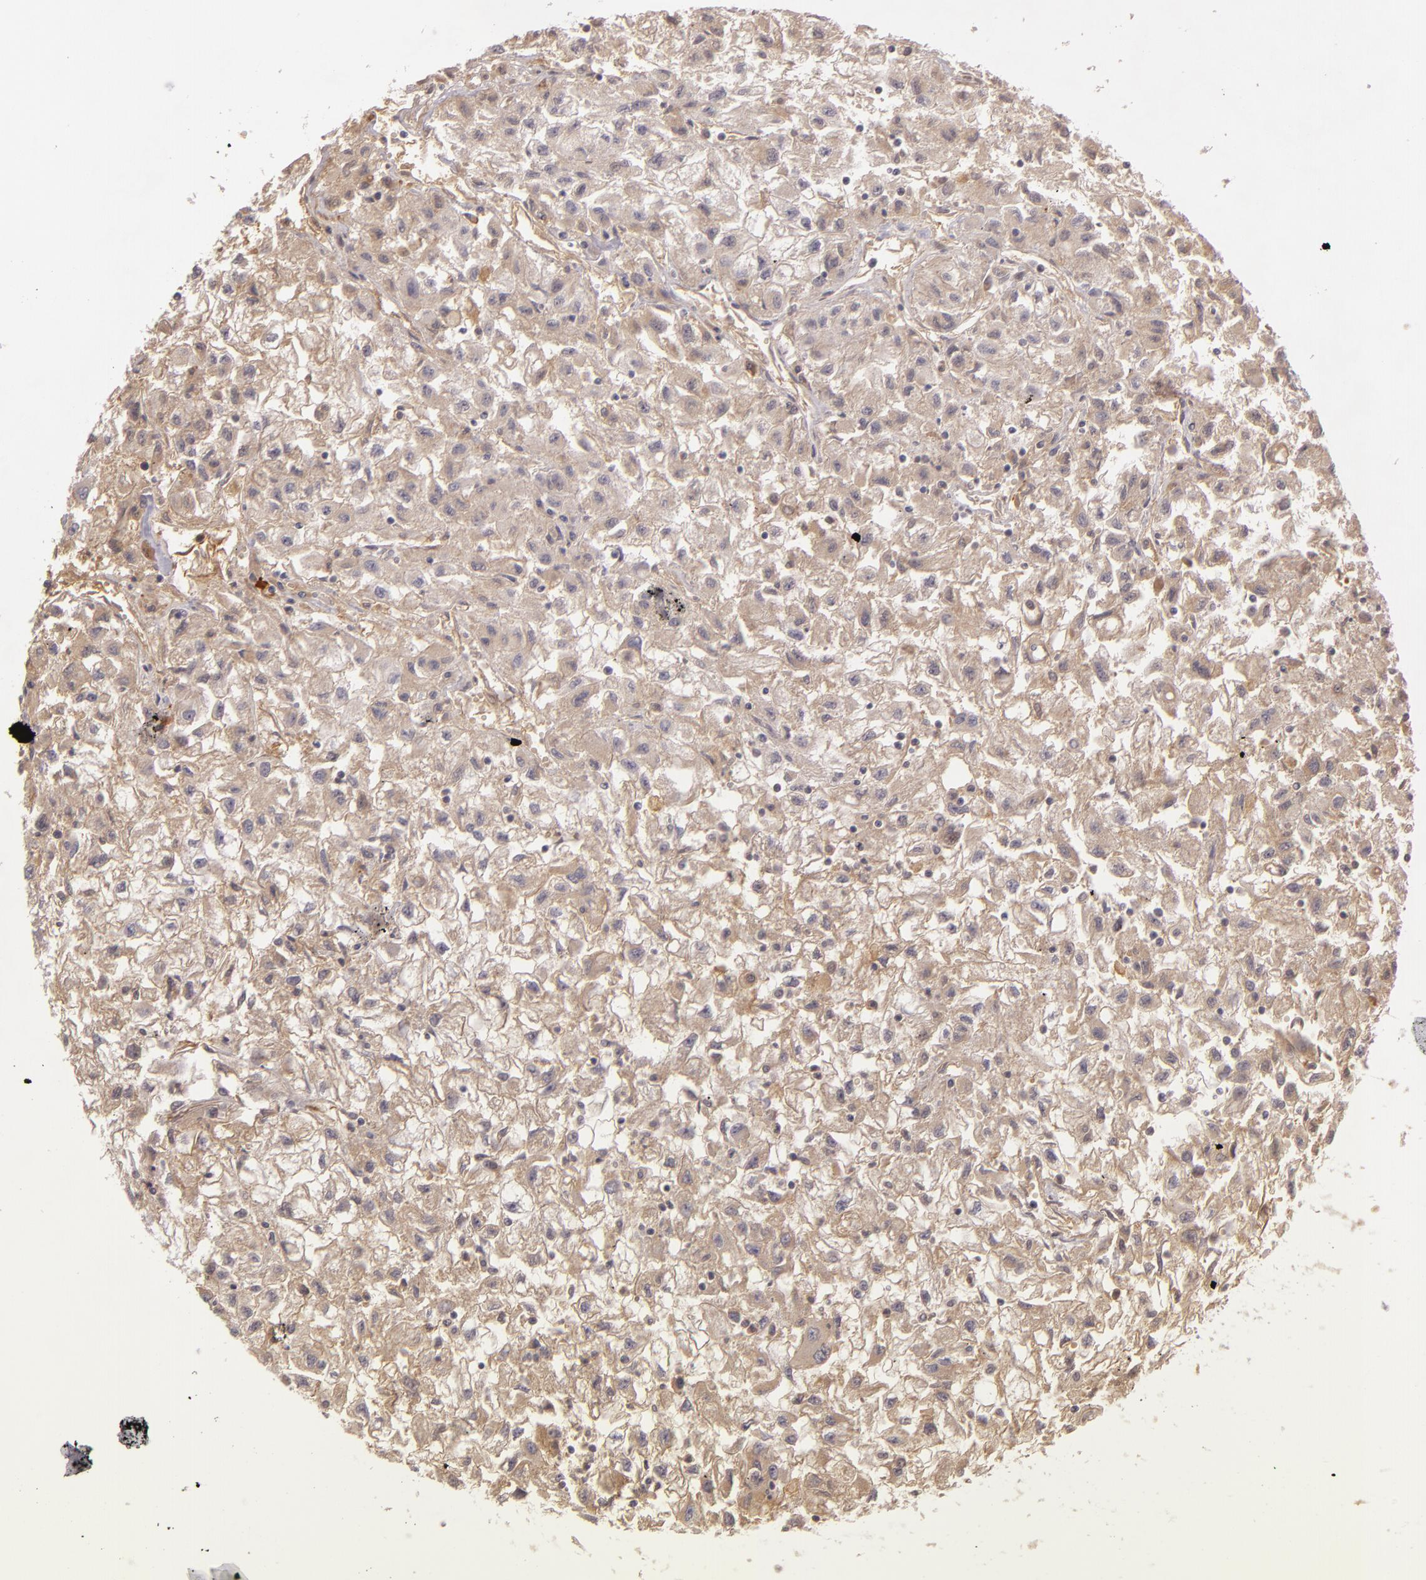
{"staining": {"intensity": "weak", "quantity": ">75%", "location": "cytoplasmic/membranous"}, "tissue": "renal cancer", "cell_type": "Tumor cells", "image_type": "cancer", "snomed": [{"axis": "morphology", "description": "Adenocarcinoma, NOS"}, {"axis": "topography", "description": "Kidney"}], "caption": "Renal cancer (adenocarcinoma) stained for a protein shows weak cytoplasmic/membranous positivity in tumor cells. (brown staining indicates protein expression, while blue staining denotes nuclei).", "gene": "CD59", "patient": {"sex": "male", "age": 59}}